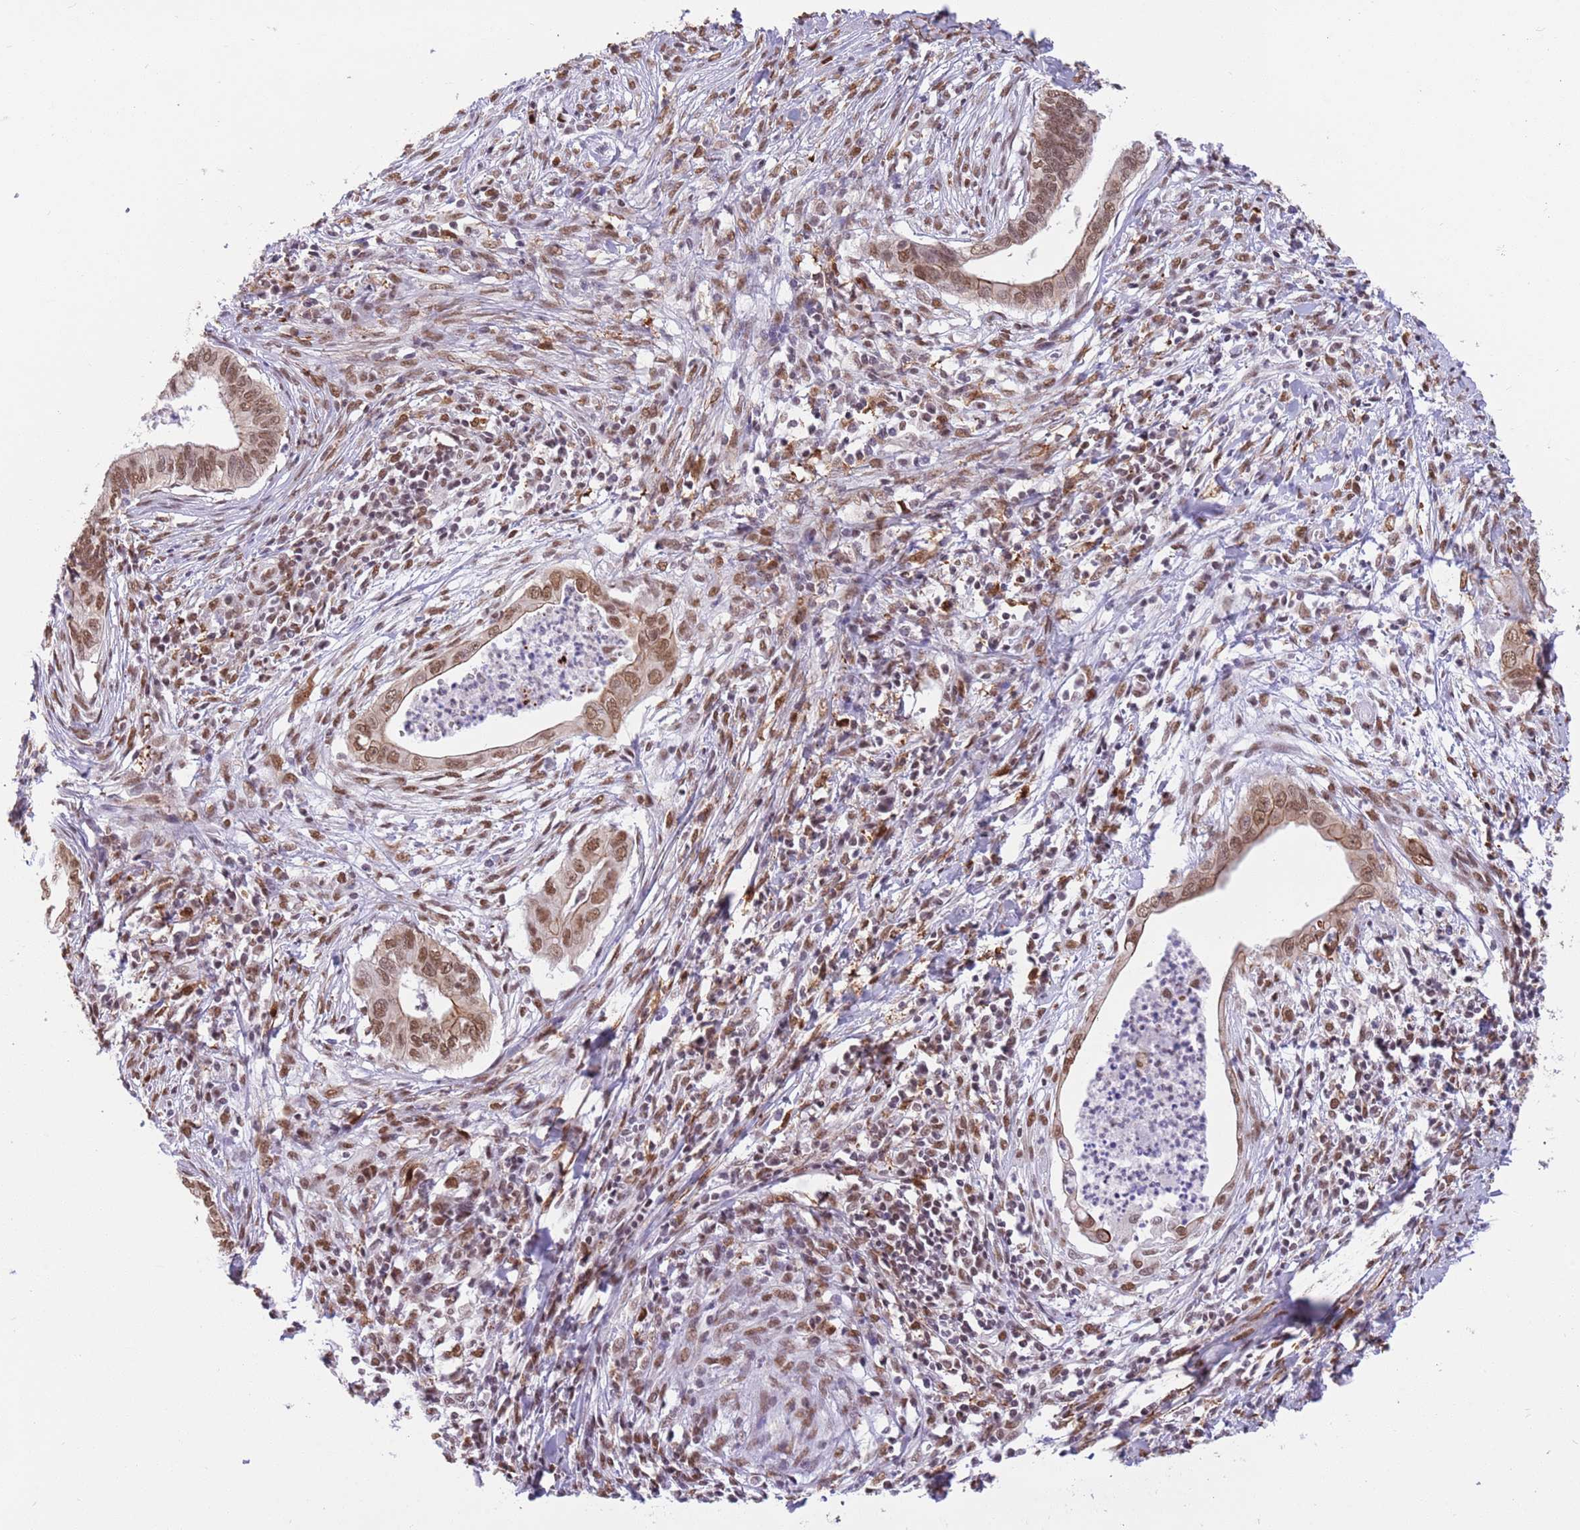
{"staining": {"intensity": "moderate", "quantity": ">75%", "location": "nuclear"}, "tissue": "cervical cancer", "cell_type": "Tumor cells", "image_type": "cancer", "snomed": [{"axis": "morphology", "description": "Adenocarcinoma, NOS"}, {"axis": "topography", "description": "Cervix"}], "caption": "Immunohistochemical staining of human adenocarcinoma (cervical) shows moderate nuclear protein staining in approximately >75% of tumor cells.", "gene": "TRIM32", "patient": {"sex": "female", "age": 42}}